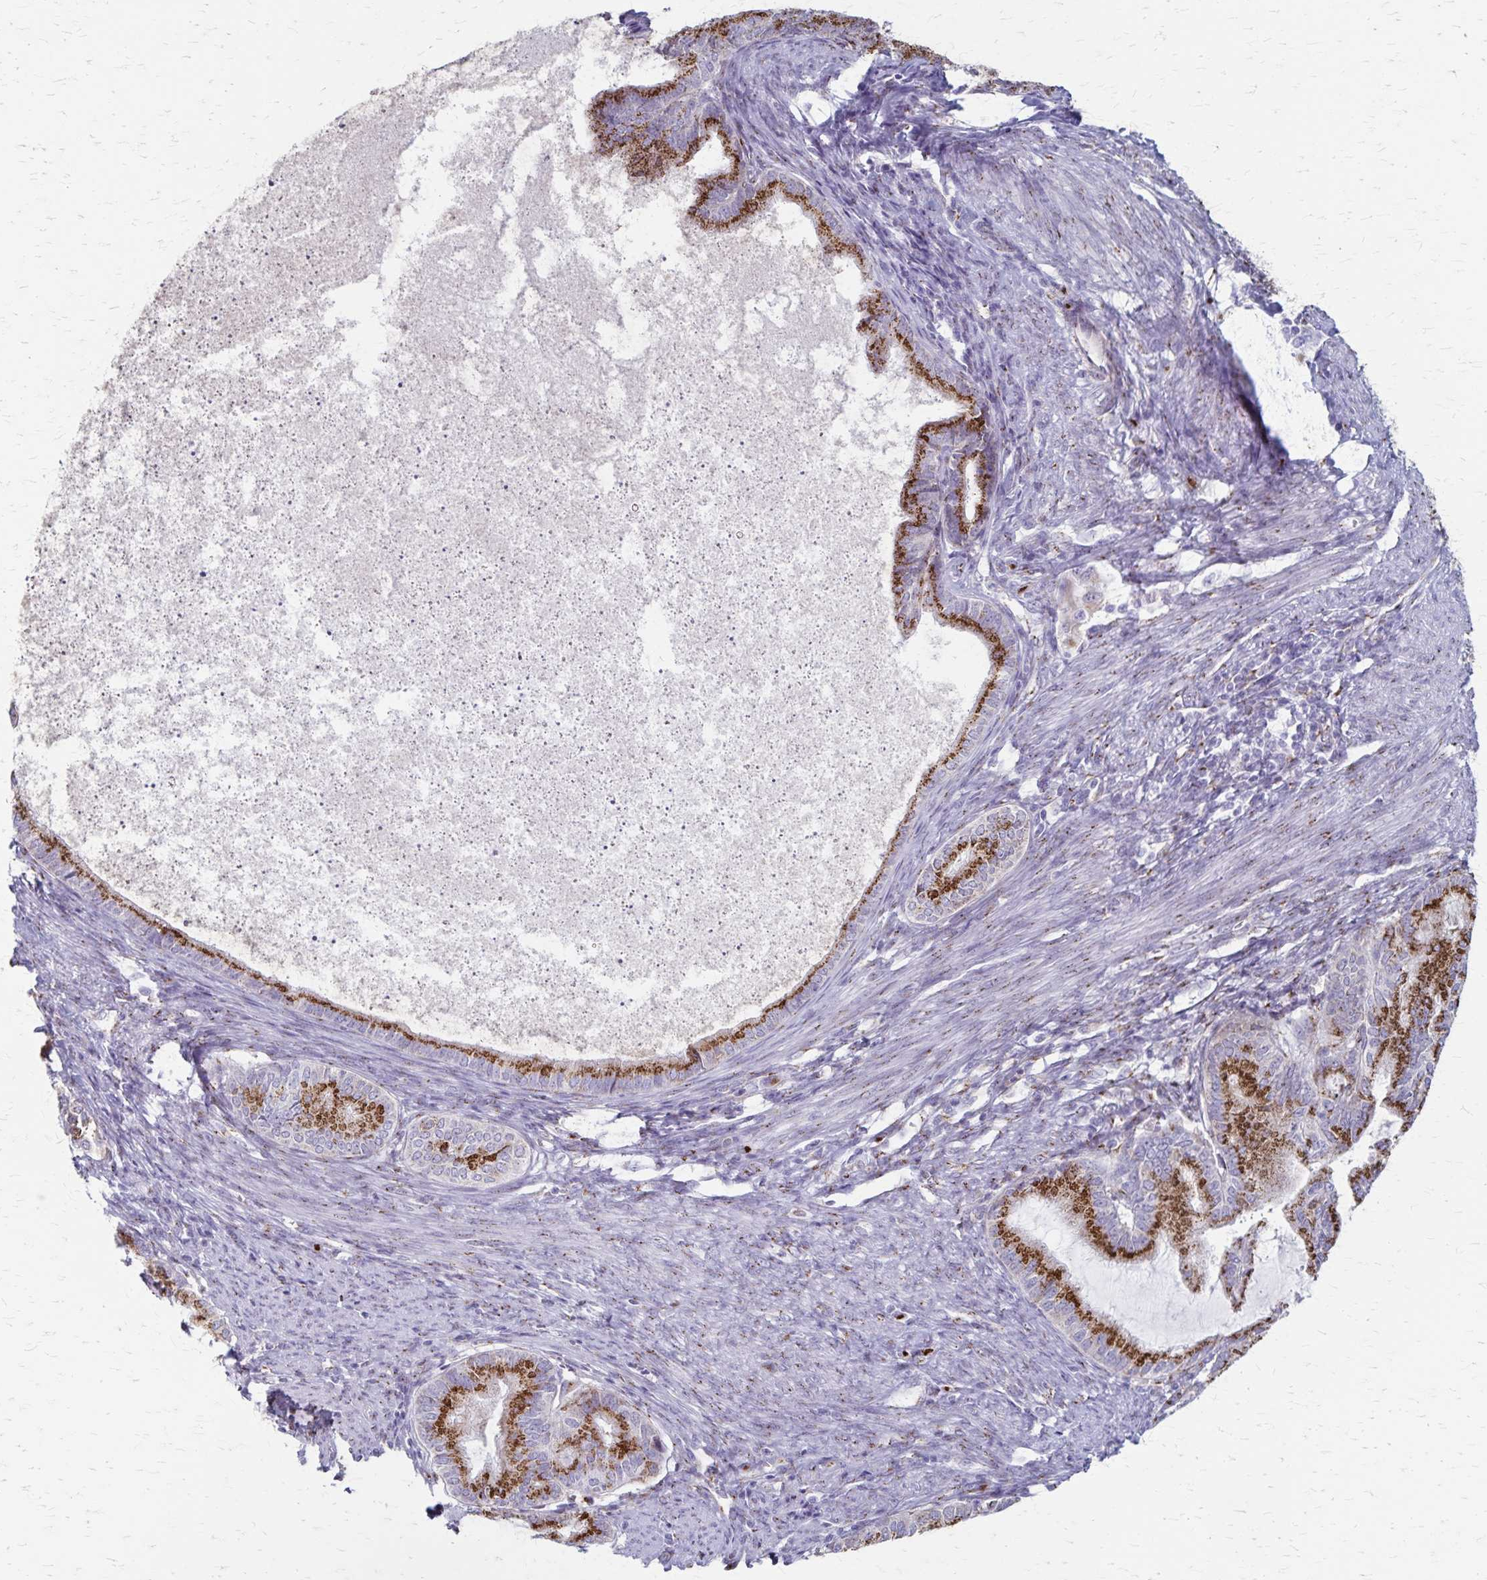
{"staining": {"intensity": "strong", "quantity": ">75%", "location": "cytoplasmic/membranous"}, "tissue": "endometrial cancer", "cell_type": "Tumor cells", "image_type": "cancer", "snomed": [{"axis": "morphology", "description": "Adenocarcinoma, NOS"}, {"axis": "topography", "description": "Endometrium"}], "caption": "Endometrial adenocarcinoma stained for a protein (brown) exhibits strong cytoplasmic/membranous positive staining in about >75% of tumor cells.", "gene": "MCFD2", "patient": {"sex": "female", "age": 86}}